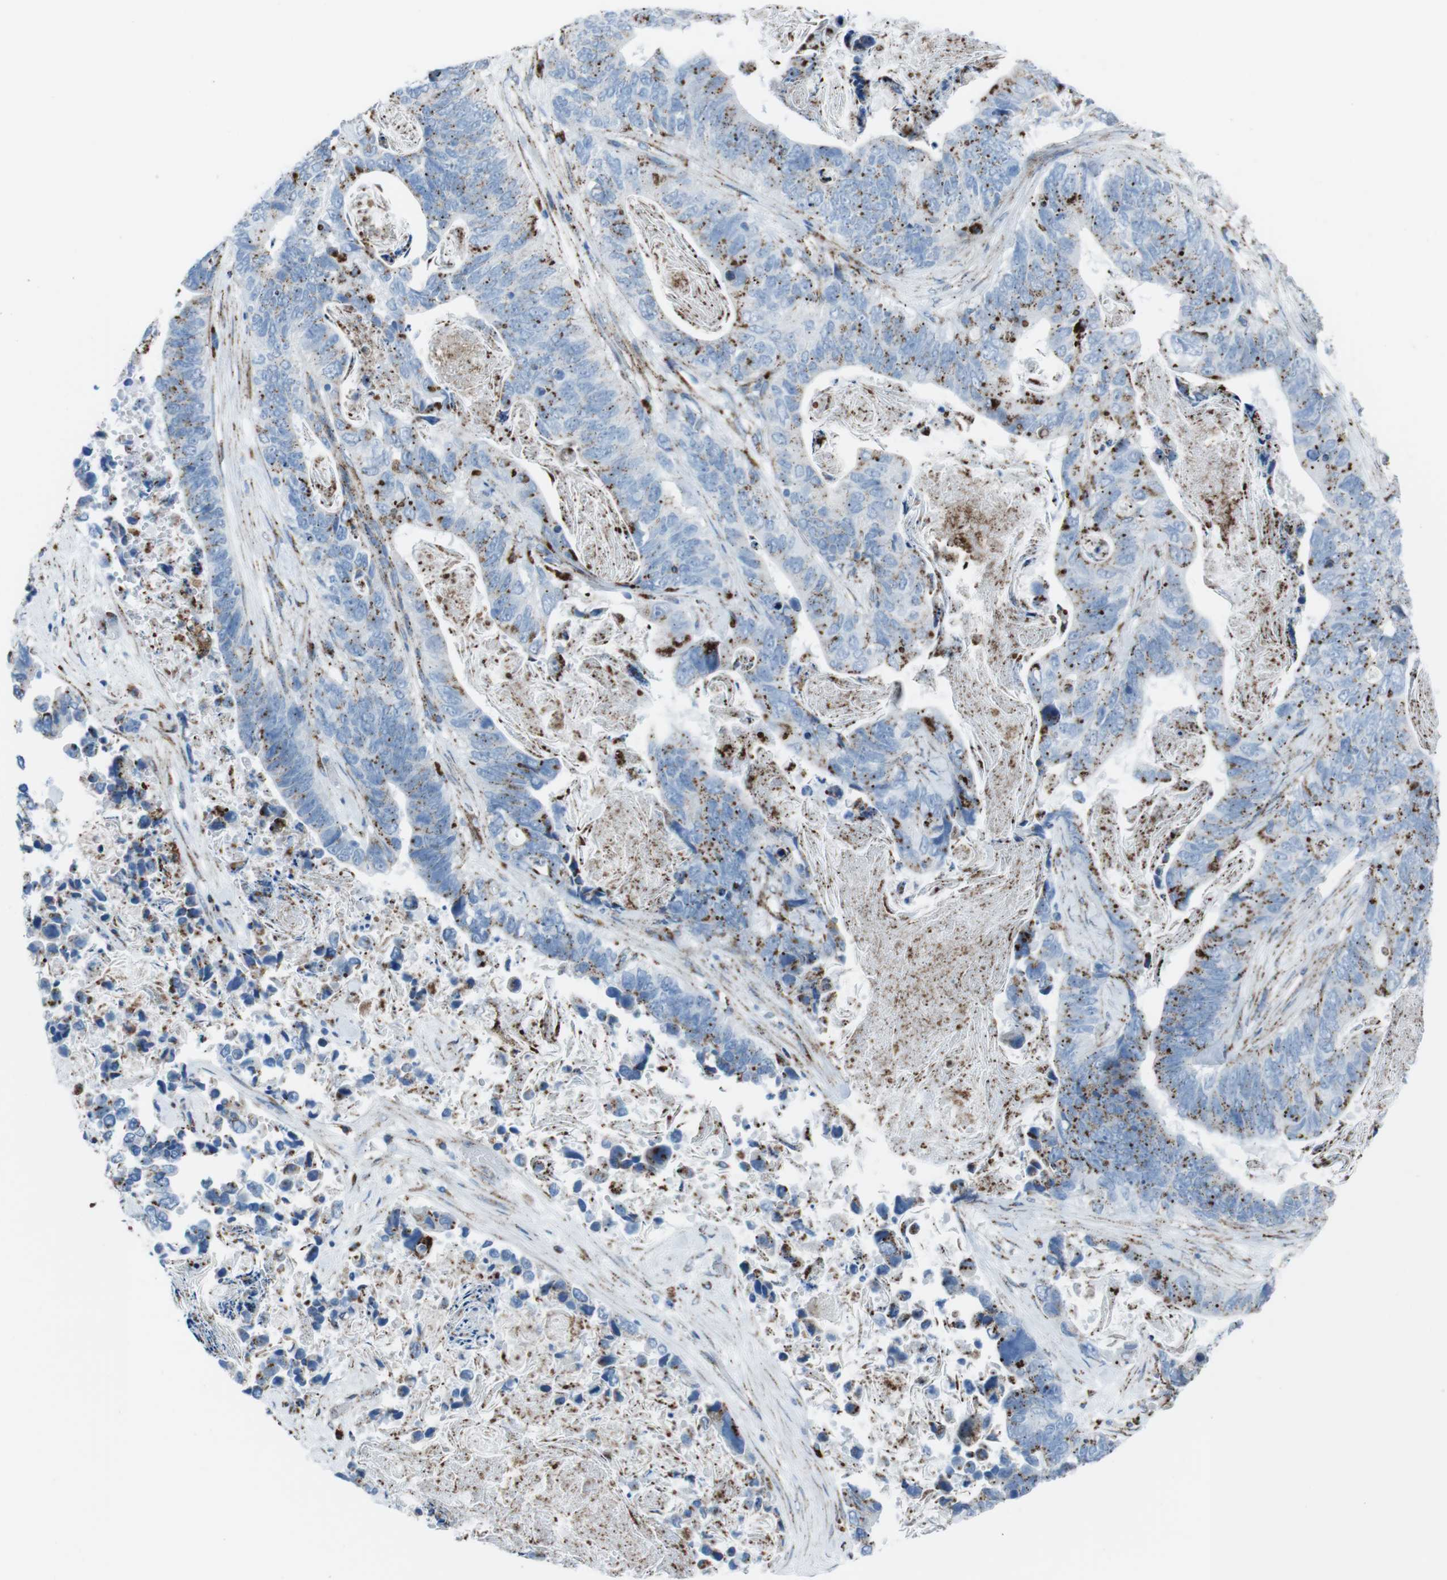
{"staining": {"intensity": "moderate", "quantity": "25%-75%", "location": "cytoplasmic/membranous"}, "tissue": "stomach cancer", "cell_type": "Tumor cells", "image_type": "cancer", "snomed": [{"axis": "morphology", "description": "Adenocarcinoma, NOS"}, {"axis": "topography", "description": "Stomach"}], "caption": "Tumor cells show moderate cytoplasmic/membranous staining in approximately 25%-75% of cells in stomach cancer (adenocarcinoma). The protein is stained brown, and the nuclei are stained in blue (DAB IHC with brightfield microscopy, high magnification).", "gene": "SCARB2", "patient": {"sex": "female", "age": 89}}